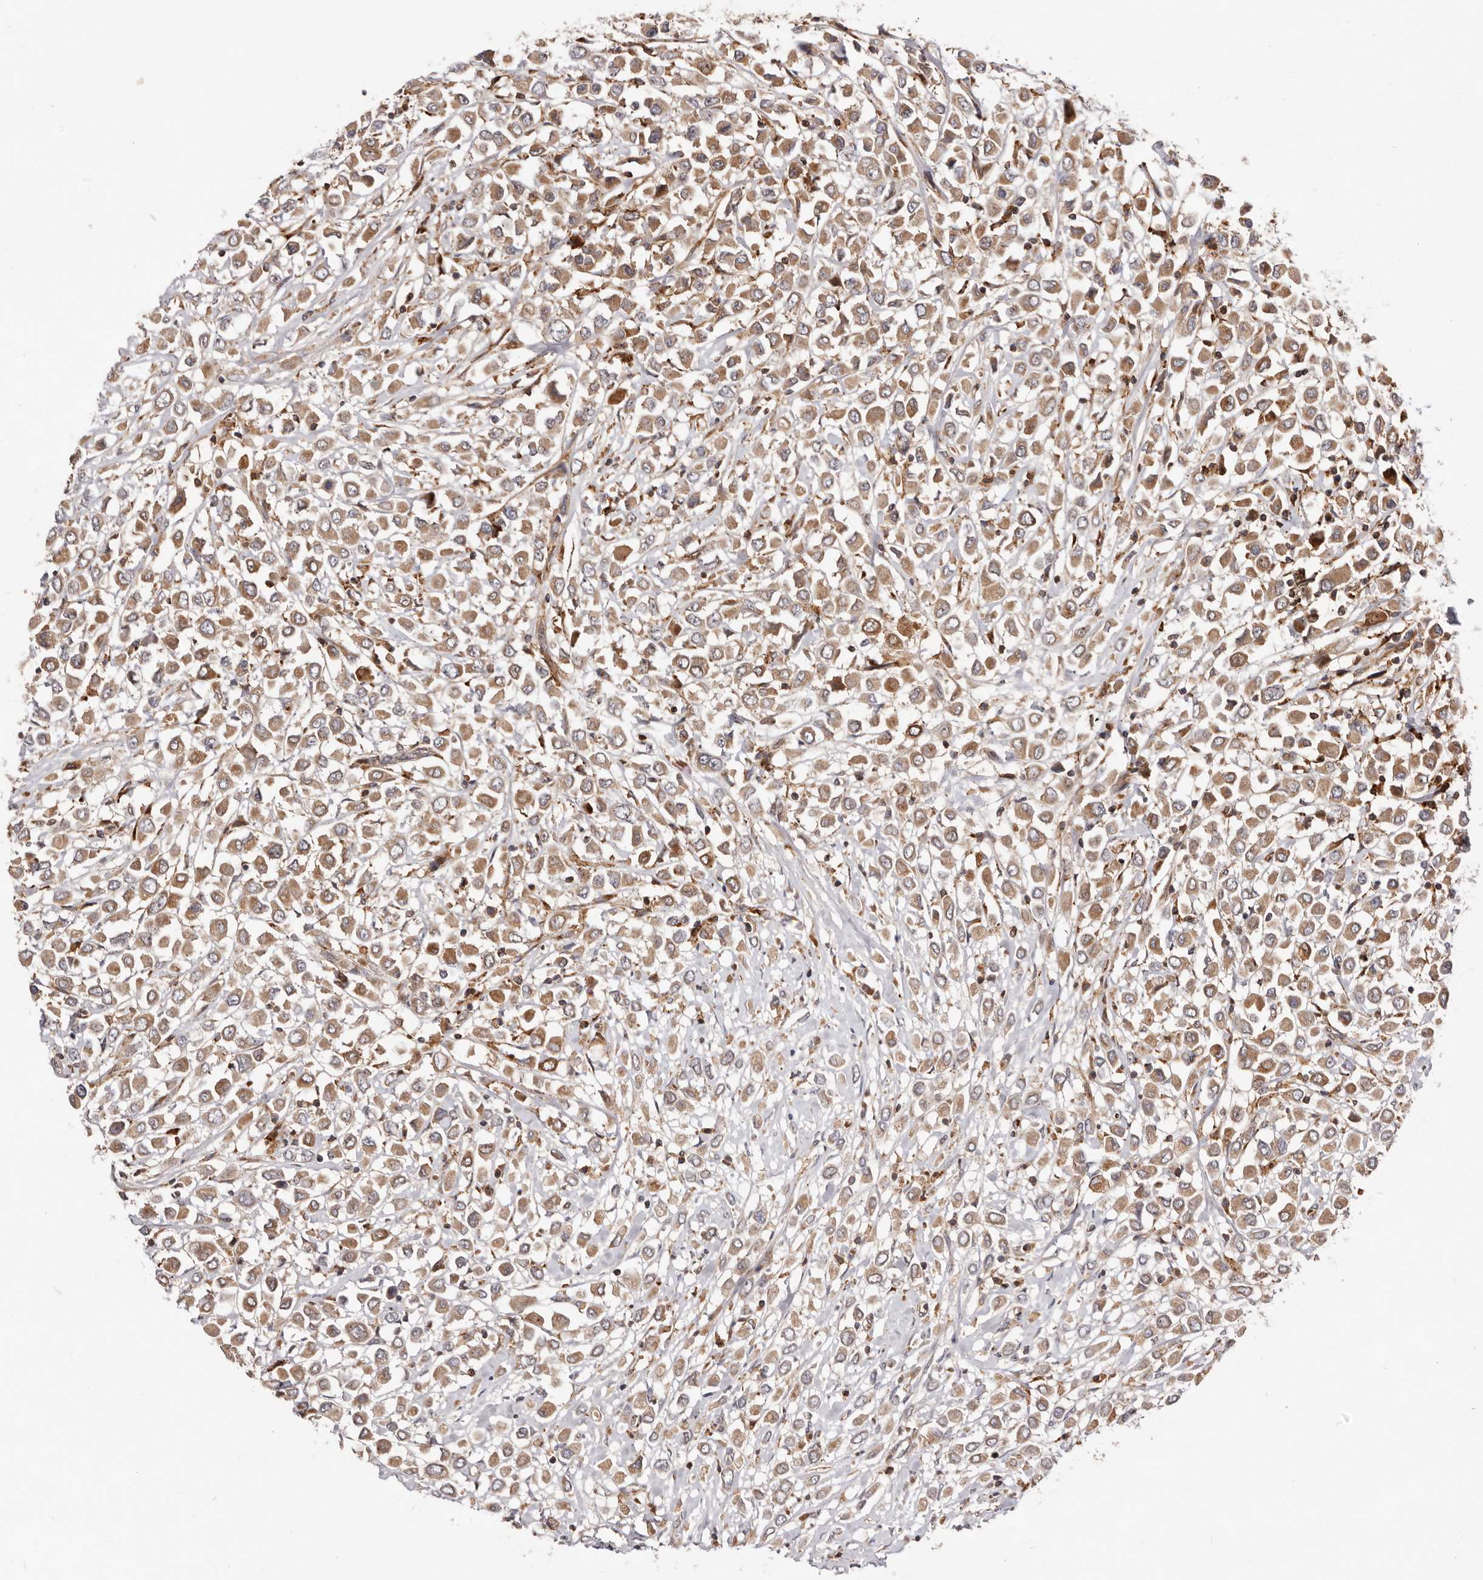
{"staining": {"intensity": "moderate", "quantity": ">75%", "location": "cytoplasmic/membranous"}, "tissue": "breast cancer", "cell_type": "Tumor cells", "image_type": "cancer", "snomed": [{"axis": "morphology", "description": "Duct carcinoma"}, {"axis": "topography", "description": "Breast"}], "caption": "Breast invasive ductal carcinoma stained with DAB immunohistochemistry (IHC) exhibits medium levels of moderate cytoplasmic/membranous staining in about >75% of tumor cells.", "gene": "RNF213", "patient": {"sex": "female", "age": 61}}